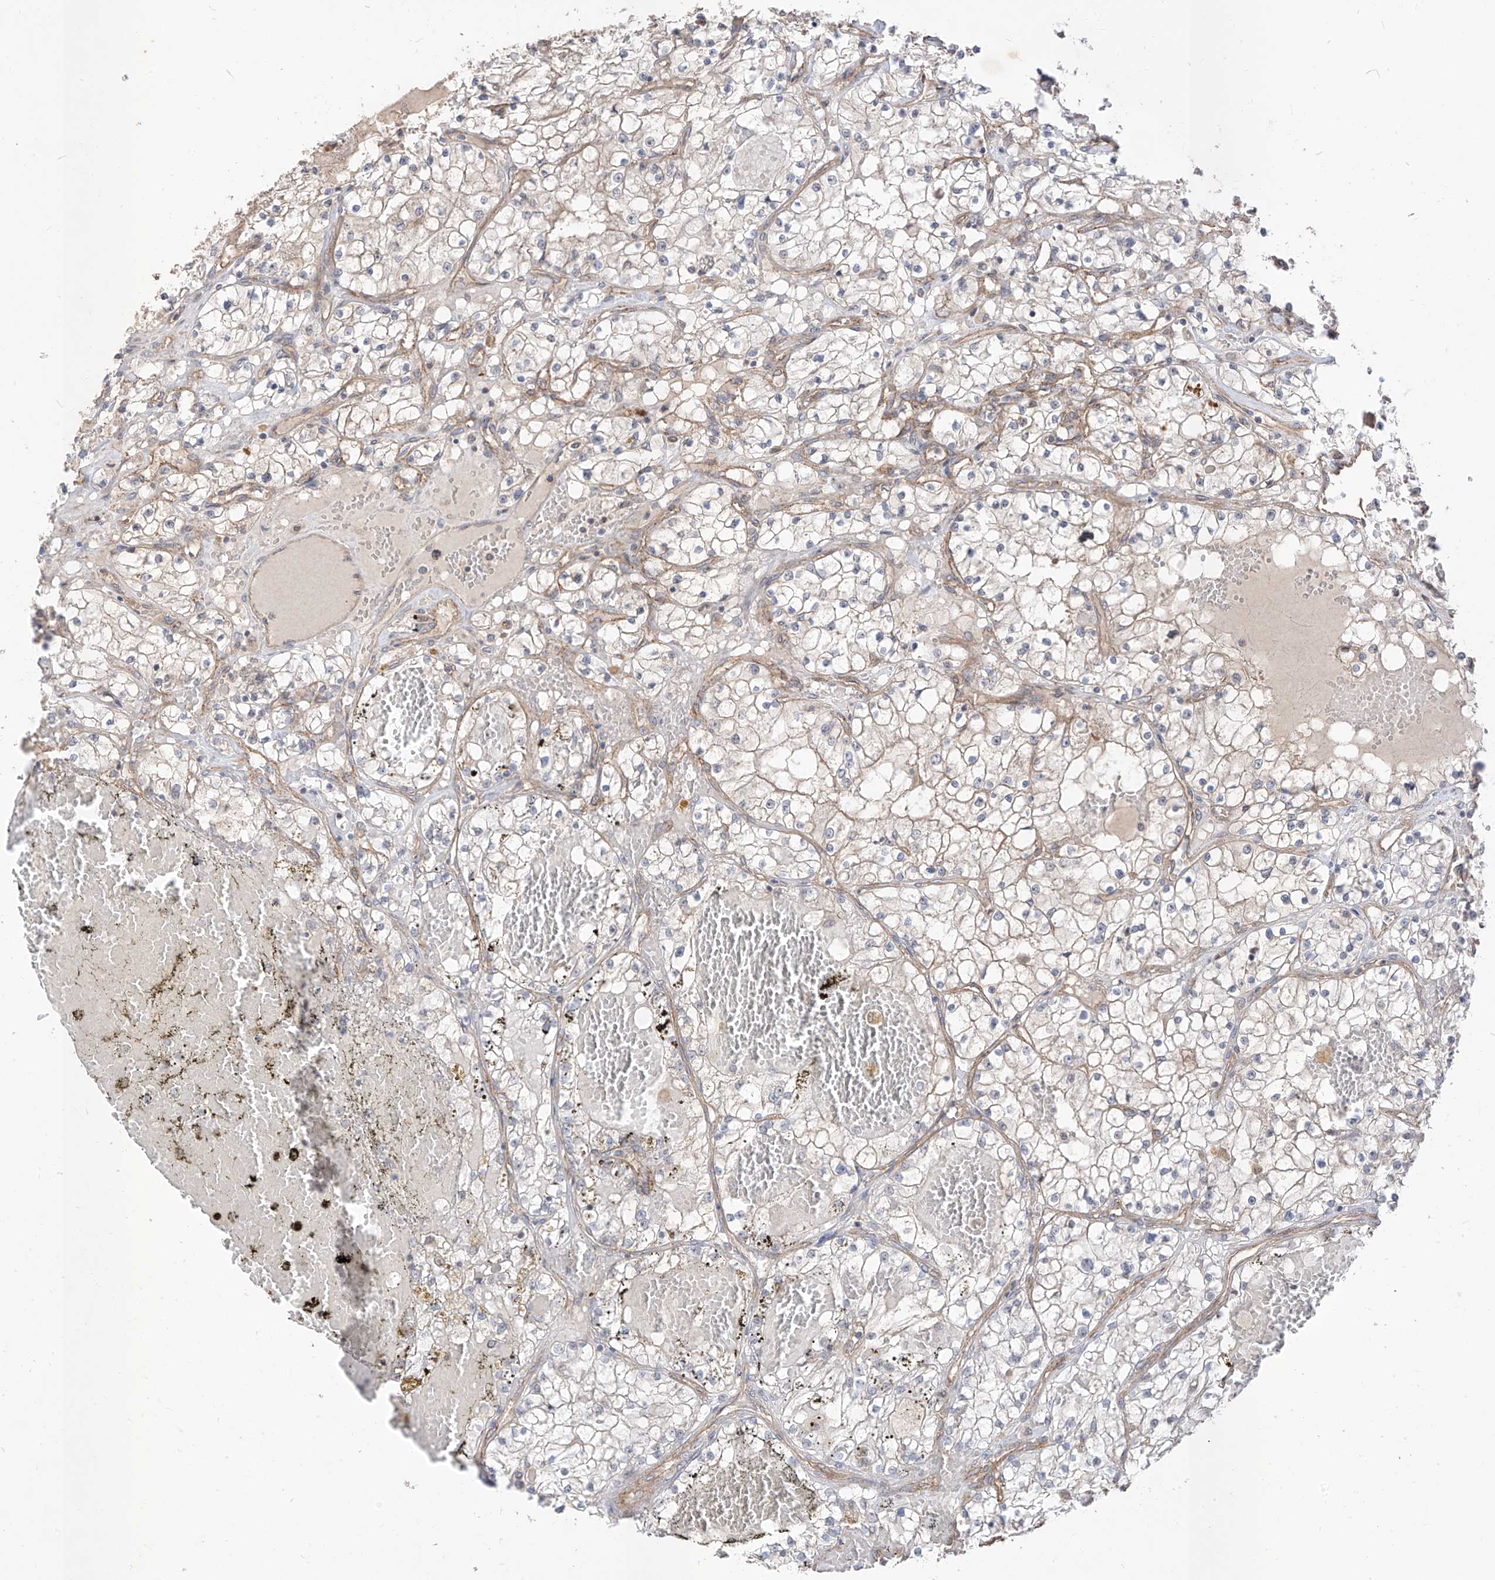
{"staining": {"intensity": "weak", "quantity": "<25%", "location": "cytoplasmic/membranous"}, "tissue": "renal cancer", "cell_type": "Tumor cells", "image_type": "cancer", "snomed": [{"axis": "morphology", "description": "Normal tissue, NOS"}, {"axis": "morphology", "description": "Adenocarcinoma, NOS"}, {"axis": "topography", "description": "Kidney"}], "caption": "High power microscopy photomicrograph of an IHC micrograph of renal adenocarcinoma, revealing no significant expression in tumor cells.", "gene": "EPHX4", "patient": {"sex": "male", "age": 68}}